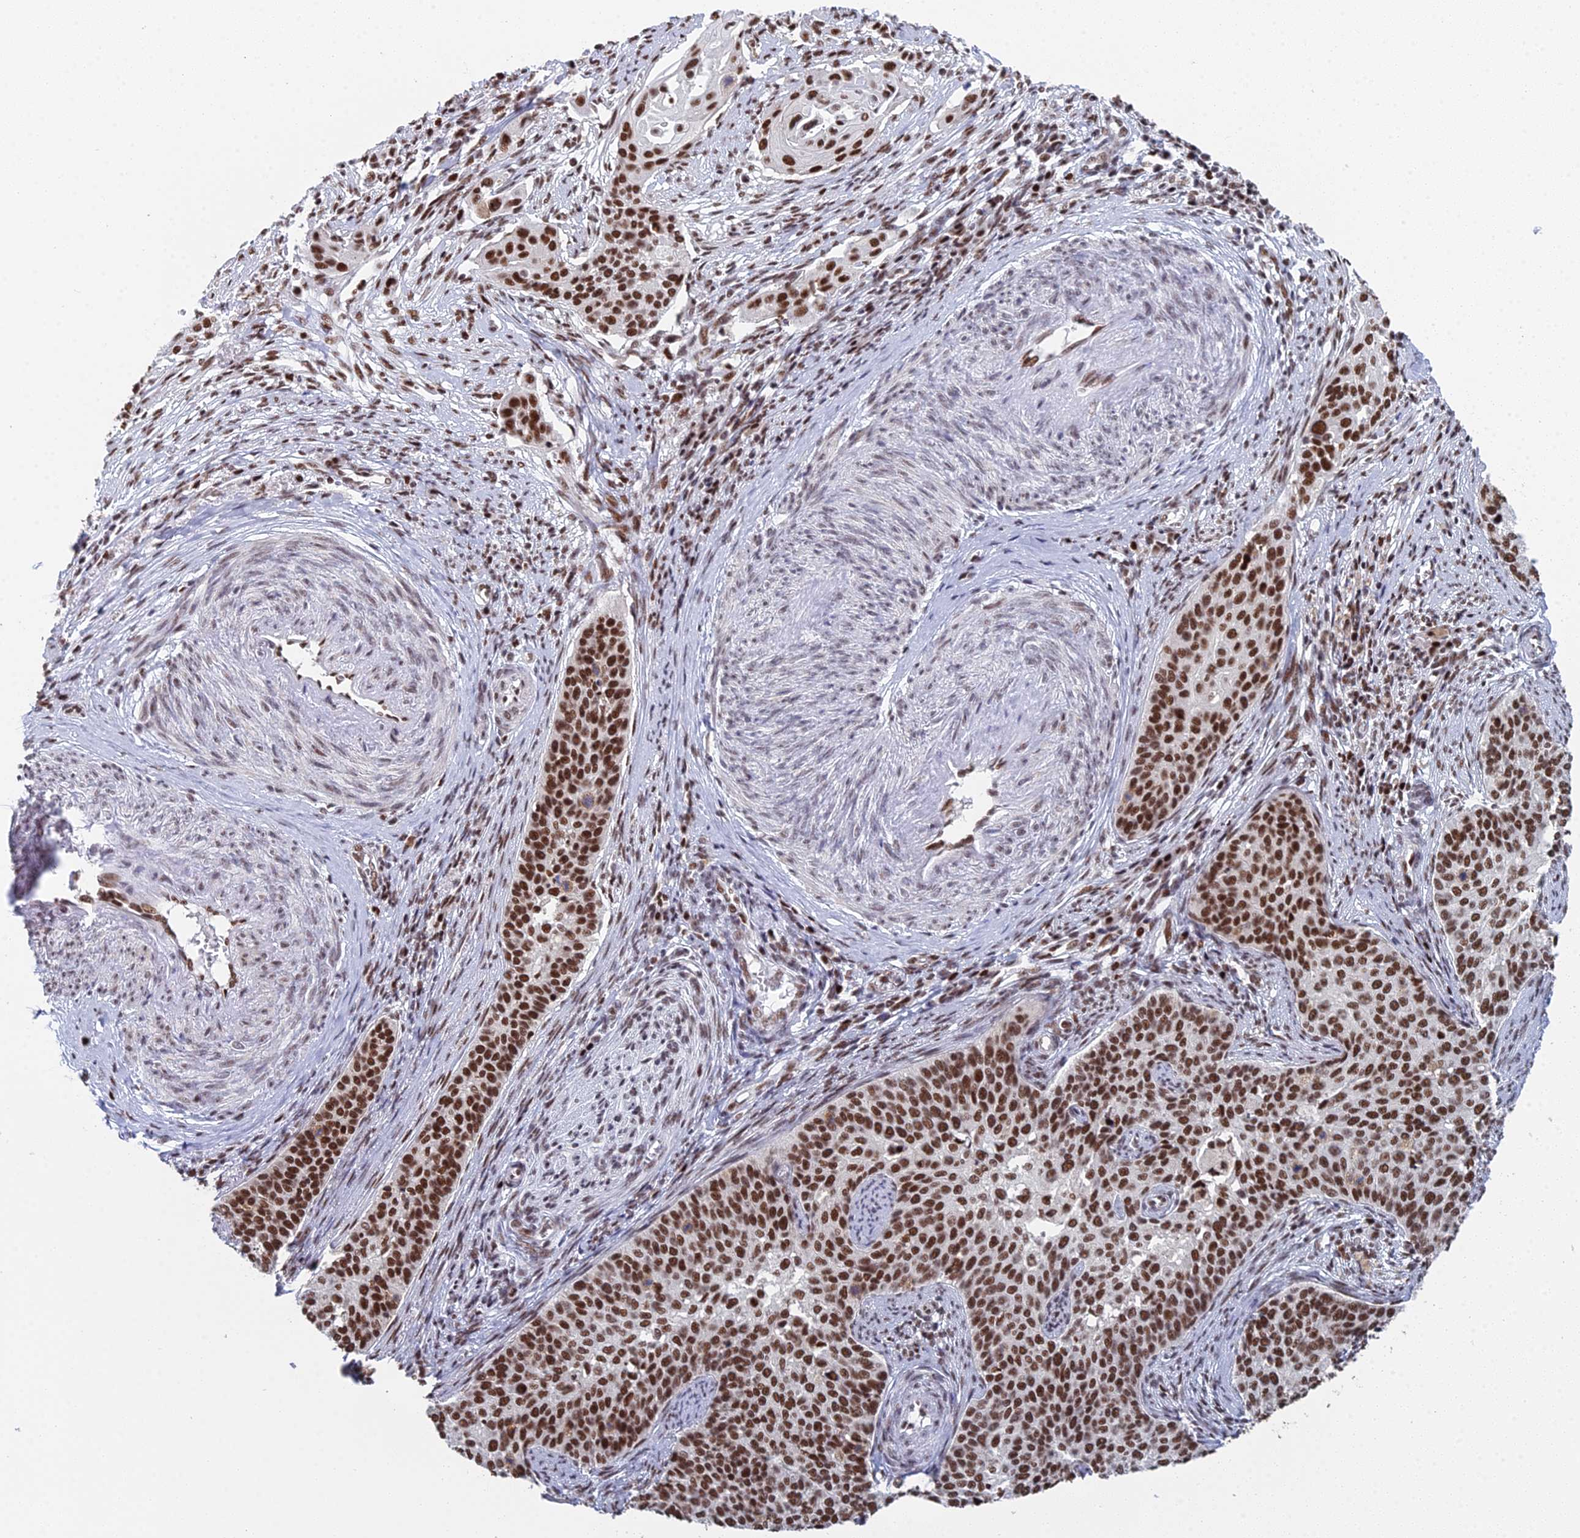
{"staining": {"intensity": "strong", "quantity": ">75%", "location": "nuclear"}, "tissue": "cervical cancer", "cell_type": "Tumor cells", "image_type": "cancer", "snomed": [{"axis": "morphology", "description": "Squamous cell carcinoma, NOS"}, {"axis": "topography", "description": "Cervix"}], "caption": "Immunohistochemical staining of human cervical cancer reveals high levels of strong nuclear staining in about >75% of tumor cells.", "gene": "SF3B3", "patient": {"sex": "female", "age": 44}}